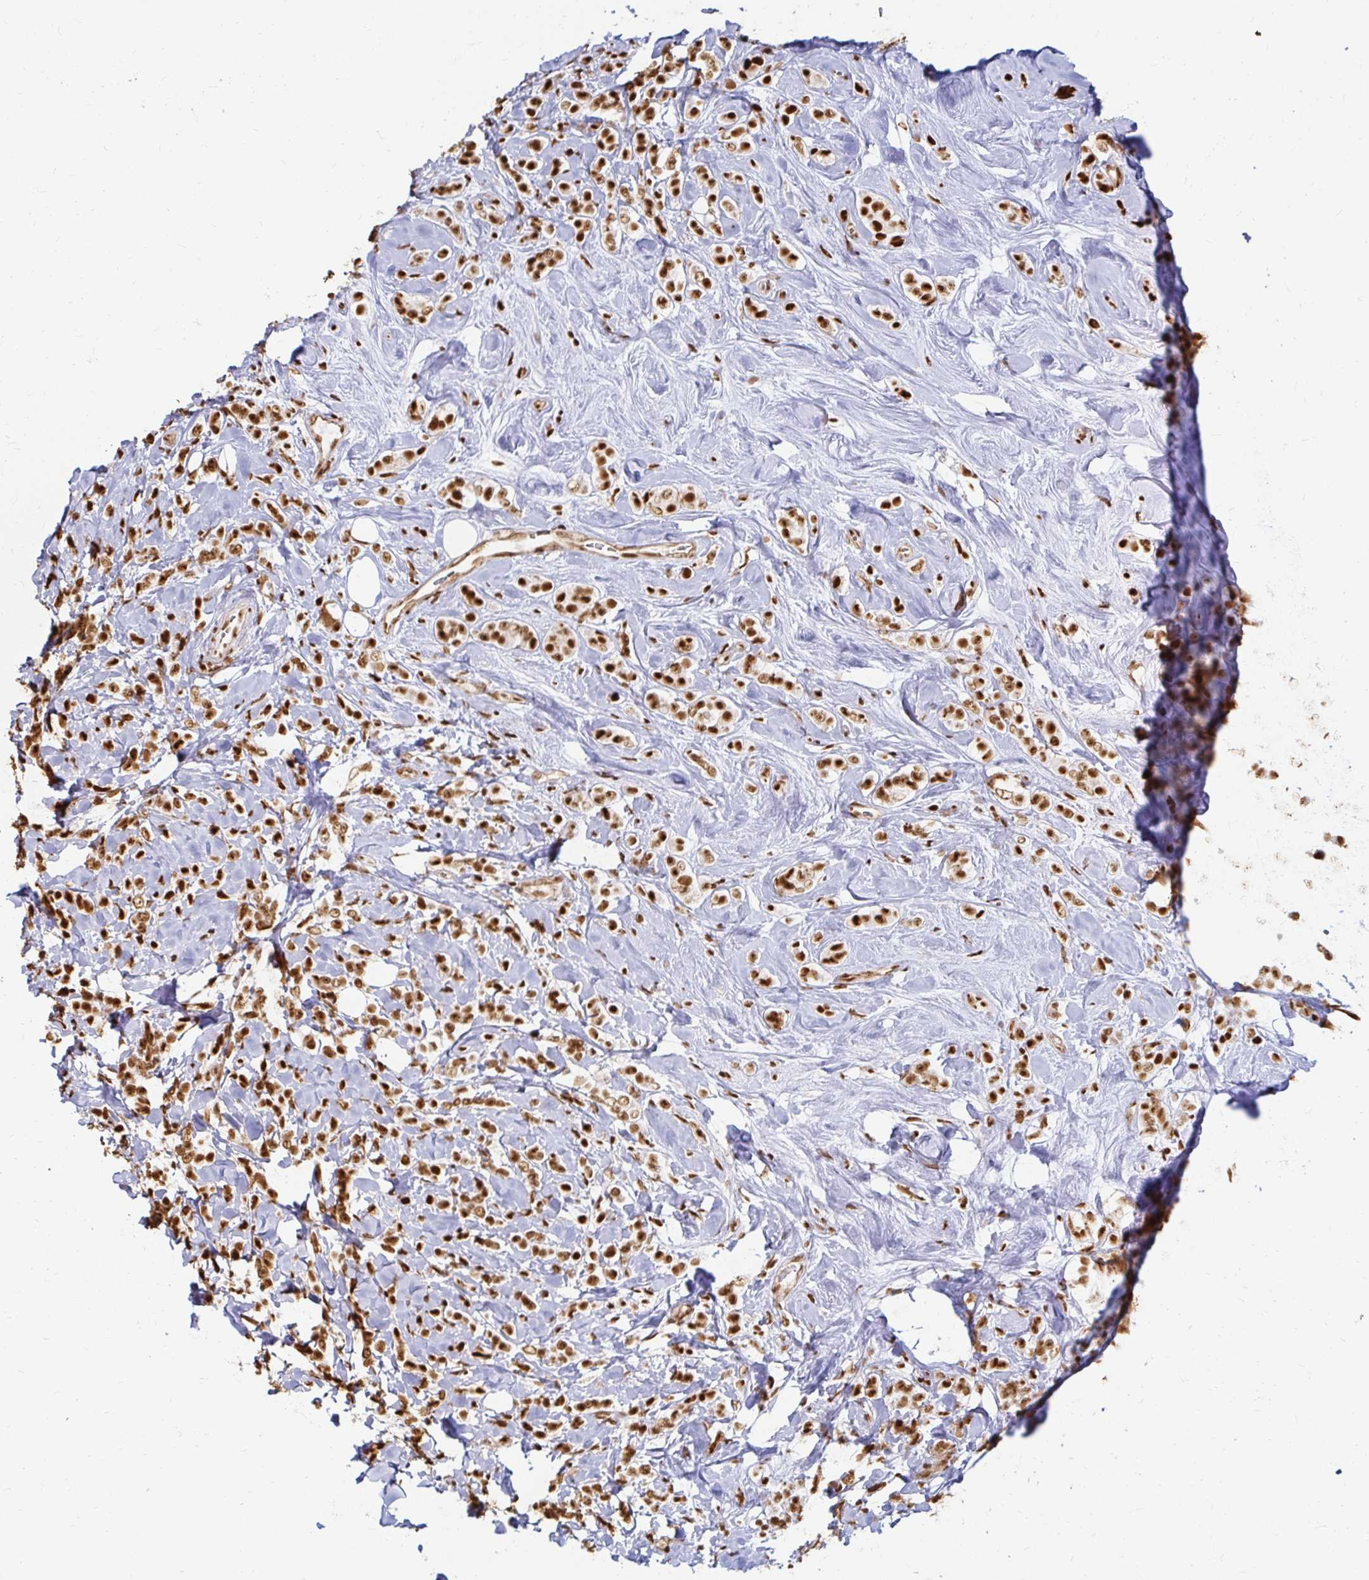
{"staining": {"intensity": "strong", "quantity": ">75%", "location": "nuclear"}, "tissue": "breast cancer", "cell_type": "Tumor cells", "image_type": "cancer", "snomed": [{"axis": "morphology", "description": "Lobular carcinoma"}, {"axis": "topography", "description": "Breast"}], "caption": "The photomicrograph demonstrates staining of lobular carcinoma (breast), revealing strong nuclear protein positivity (brown color) within tumor cells.", "gene": "HNRNPU", "patient": {"sex": "female", "age": 49}}